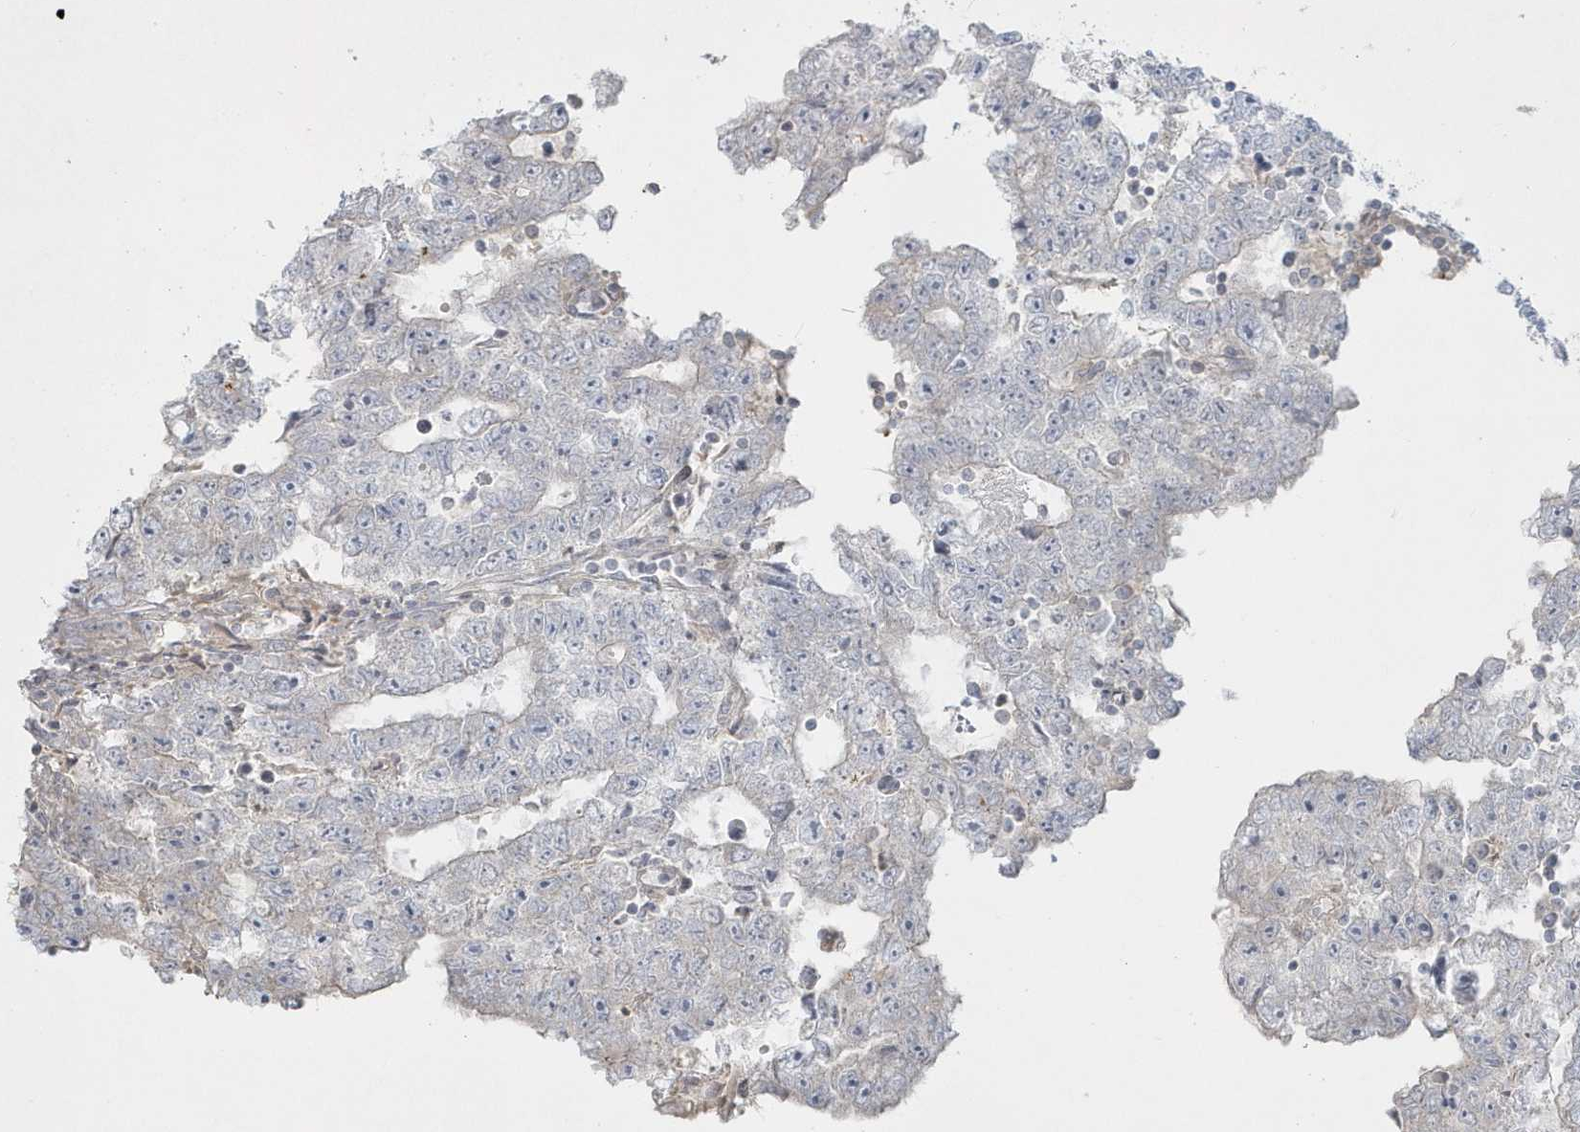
{"staining": {"intensity": "negative", "quantity": "none", "location": "none"}, "tissue": "testis cancer", "cell_type": "Tumor cells", "image_type": "cancer", "snomed": [{"axis": "morphology", "description": "Carcinoma, Embryonal, NOS"}, {"axis": "topography", "description": "Testis"}], "caption": "IHC photomicrograph of neoplastic tissue: human testis cancer stained with DAB reveals no significant protein staining in tumor cells.", "gene": "BLTP3A", "patient": {"sex": "male", "age": 25}}